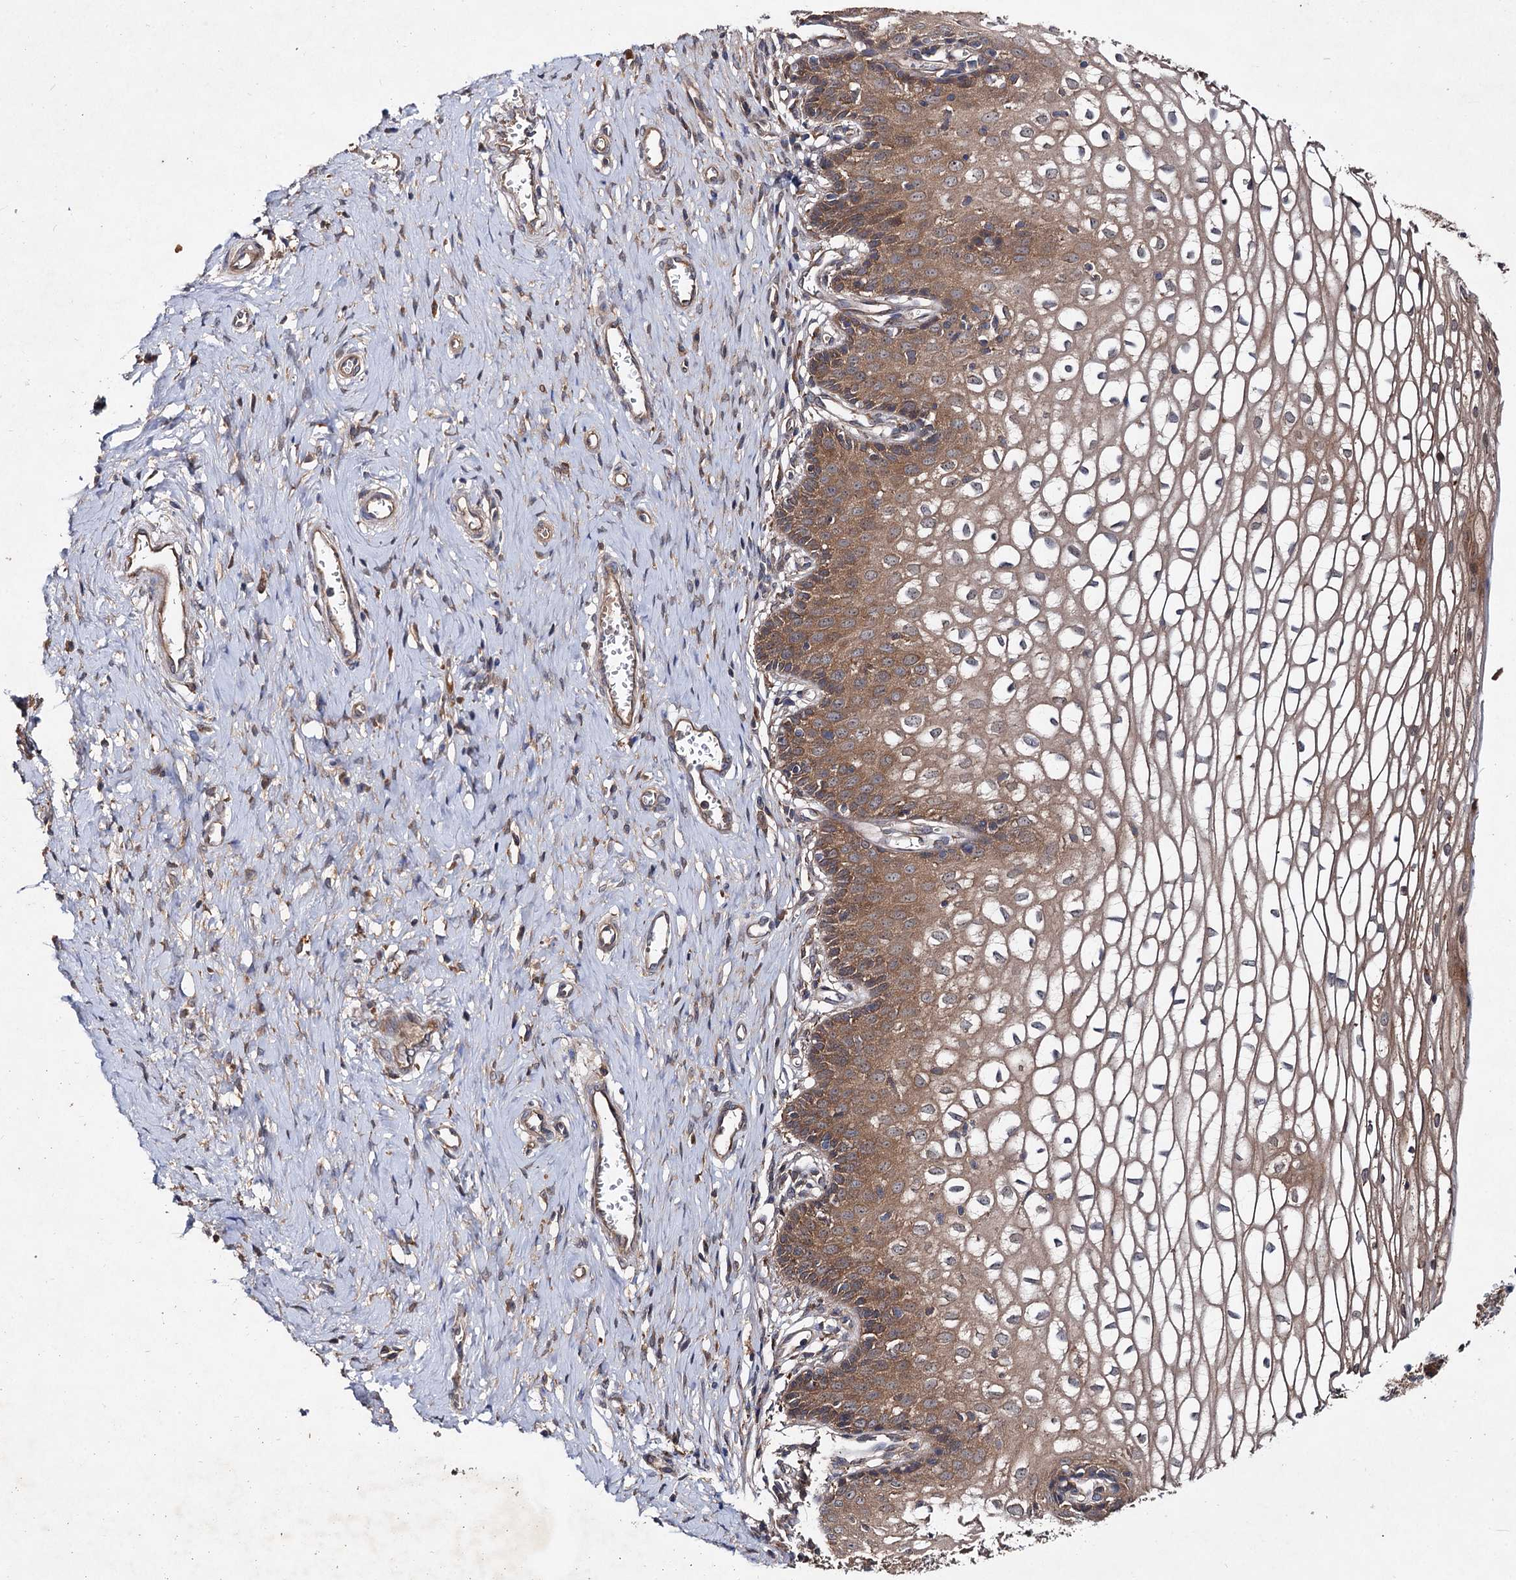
{"staining": {"intensity": "moderate", "quantity": ">75%", "location": "cytoplasmic/membranous"}, "tissue": "cervix", "cell_type": "Glandular cells", "image_type": "normal", "snomed": [{"axis": "morphology", "description": "Normal tissue, NOS"}, {"axis": "morphology", "description": "Adenocarcinoma, NOS"}, {"axis": "topography", "description": "Cervix"}], "caption": "This histopathology image demonstrates immunohistochemistry (IHC) staining of benign cervix, with medium moderate cytoplasmic/membranous expression in approximately >75% of glandular cells.", "gene": "VPS29", "patient": {"sex": "female", "age": 29}}